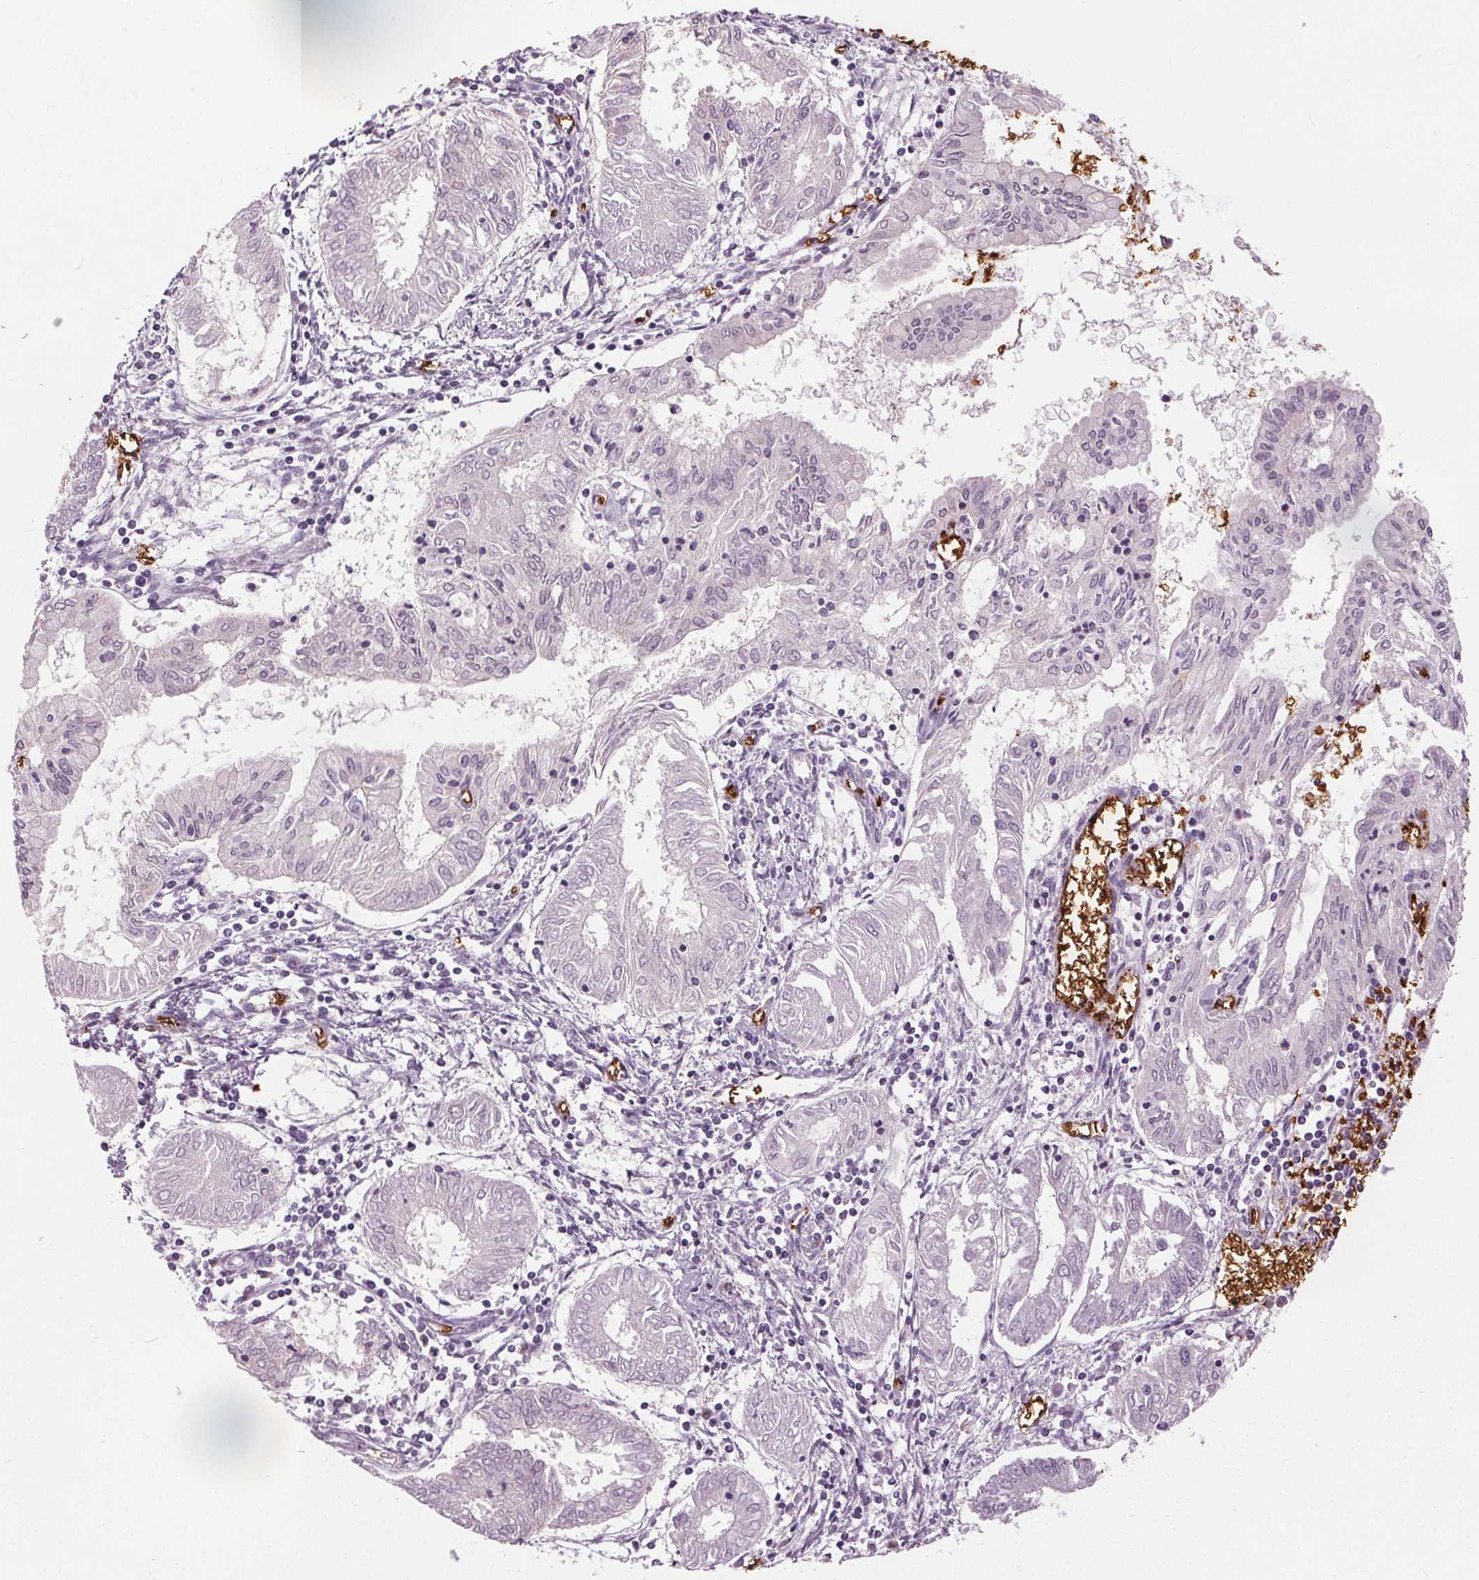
{"staining": {"intensity": "negative", "quantity": "none", "location": "none"}, "tissue": "endometrial cancer", "cell_type": "Tumor cells", "image_type": "cancer", "snomed": [{"axis": "morphology", "description": "Adenocarcinoma, NOS"}, {"axis": "topography", "description": "Endometrium"}], "caption": "Protein analysis of endometrial cancer (adenocarcinoma) demonstrates no significant expression in tumor cells.", "gene": "SLC4A1", "patient": {"sex": "female", "age": 68}}